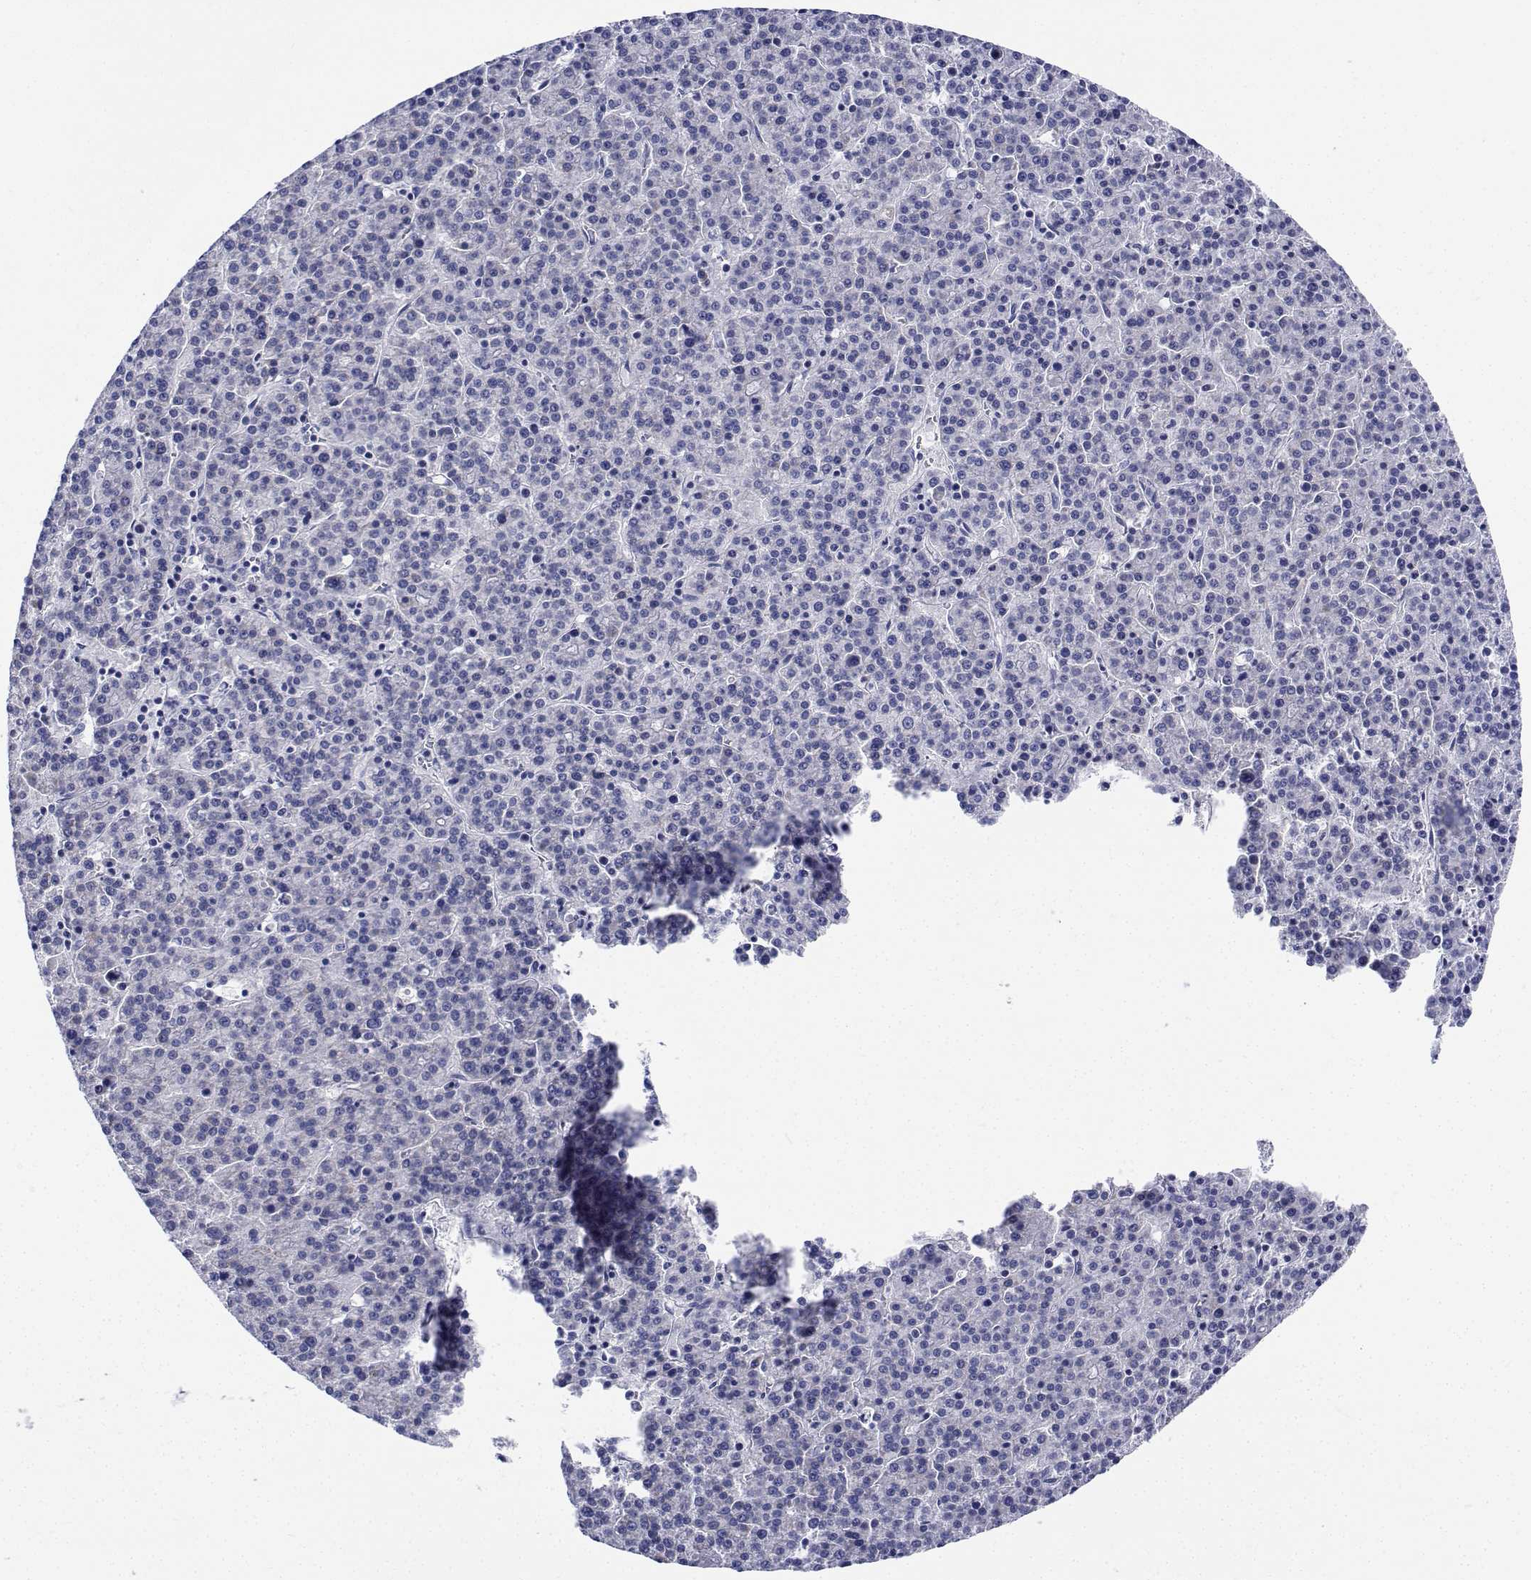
{"staining": {"intensity": "negative", "quantity": "none", "location": "none"}, "tissue": "liver cancer", "cell_type": "Tumor cells", "image_type": "cancer", "snomed": [{"axis": "morphology", "description": "Carcinoma, Hepatocellular, NOS"}, {"axis": "topography", "description": "Liver"}], "caption": "Immunohistochemical staining of liver cancer (hepatocellular carcinoma) demonstrates no significant staining in tumor cells. (Brightfield microscopy of DAB (3,3'-diaminobenzidine) immunohistochemistry (IHC) at high magnification).", "gene": "CDHR3", "patient": {"sex": "female", "age": 58}}